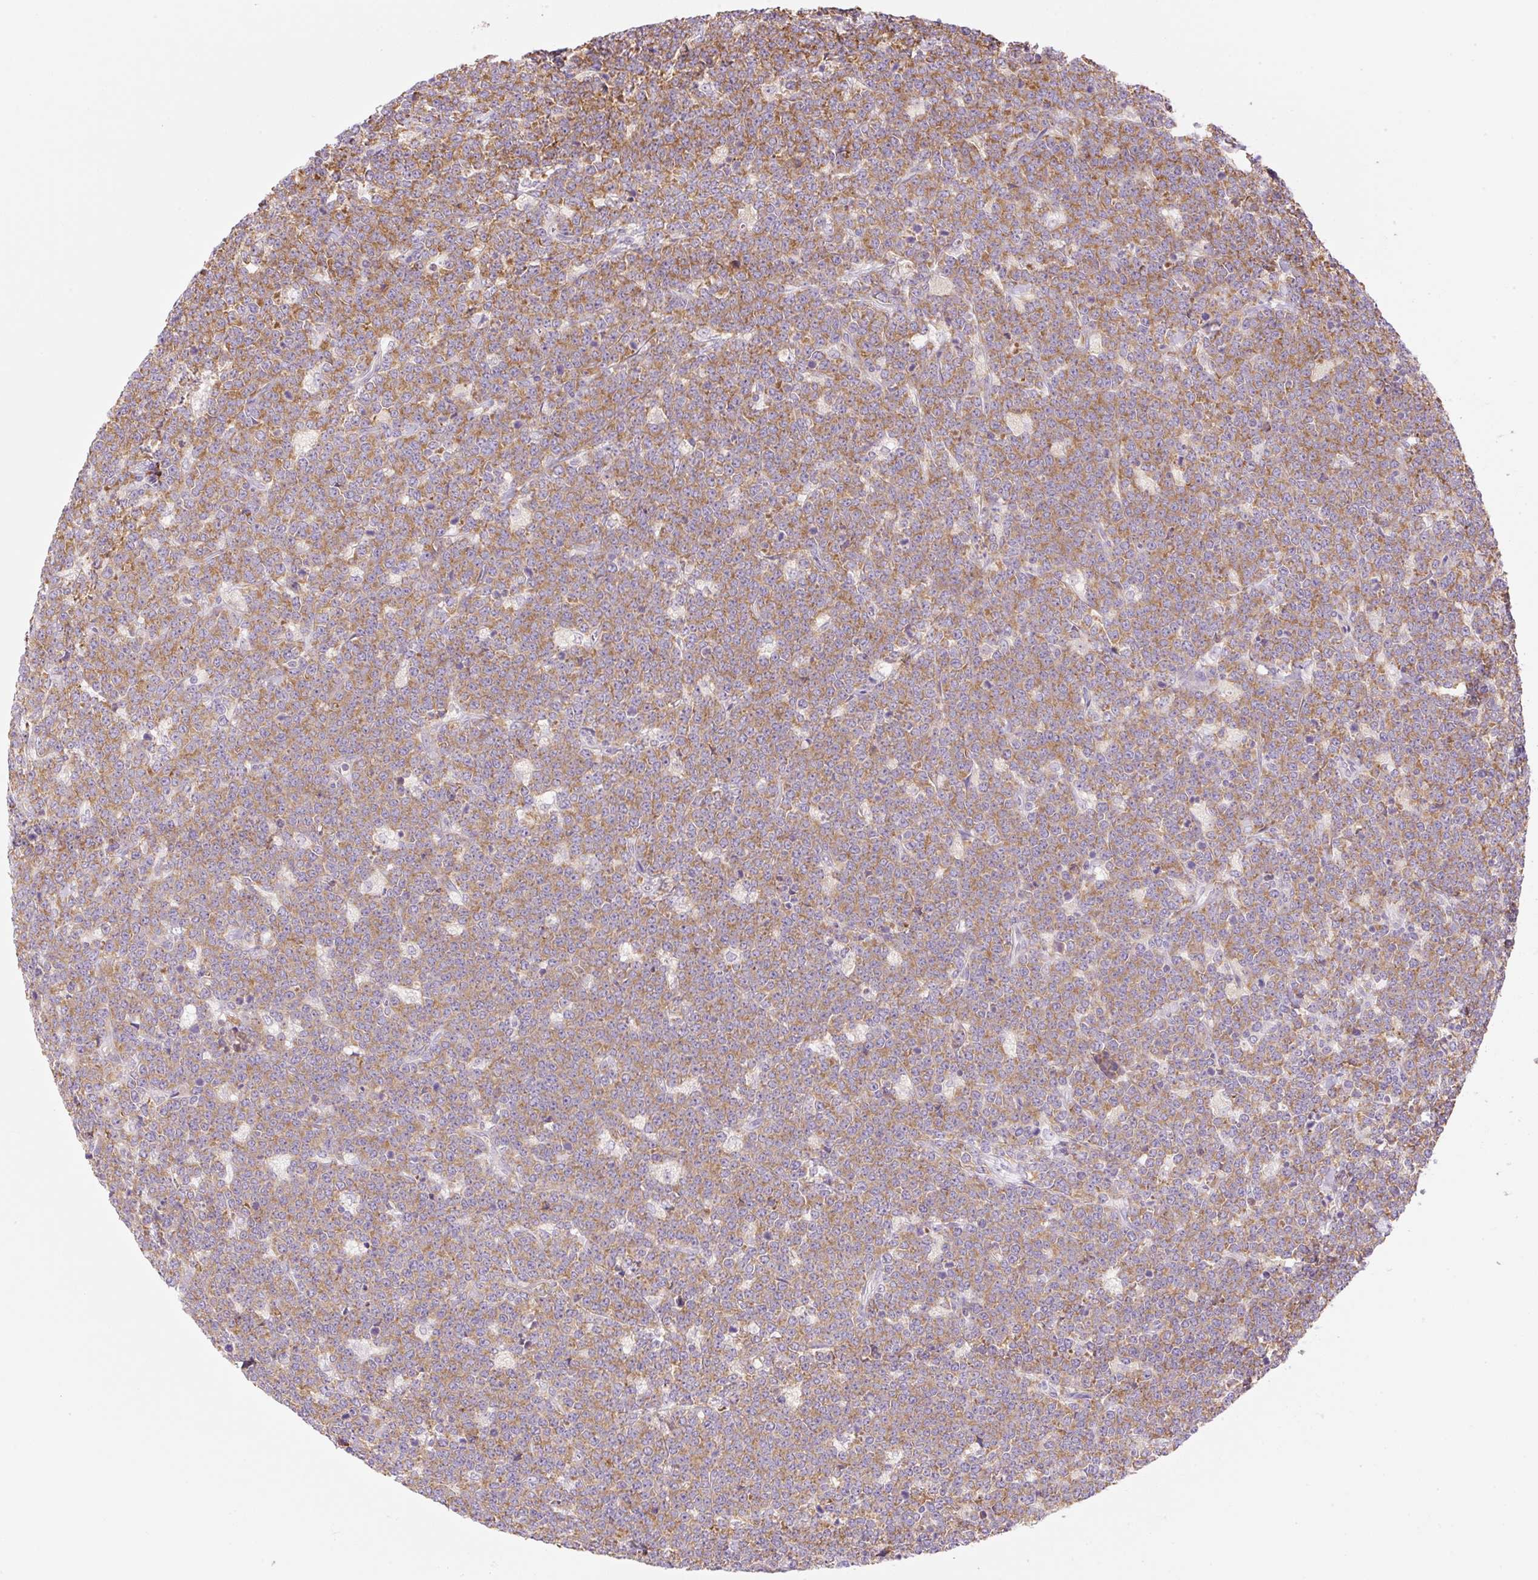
{"staining": {"intensity": "moderate", "quantity": ">75%", "location": "cytoplasmic/membranous"}, "tissue": "lymphoma", "cell_type": "Tumor cells", "image_type": "cancer", "snomed": [{"axis": "morphology", "description": "Malignant lymphoma, non-Hodgkin's type, High grade"}, {"axis": "topography", "description": "Small intestine"}, {"axis": "topography", "description": "Colon"}], "caption": "The image exhibits staining of lymphoma, revealing moderate cytoplasmic/membranous protein staining (brown color) within tumor cells. (DAB (3,3'-diaminobenzidine) IHC with brightfield microscopy, high magnification).", "gene": "RPL18A", "patient": {"sex": "male", "age": 8}}